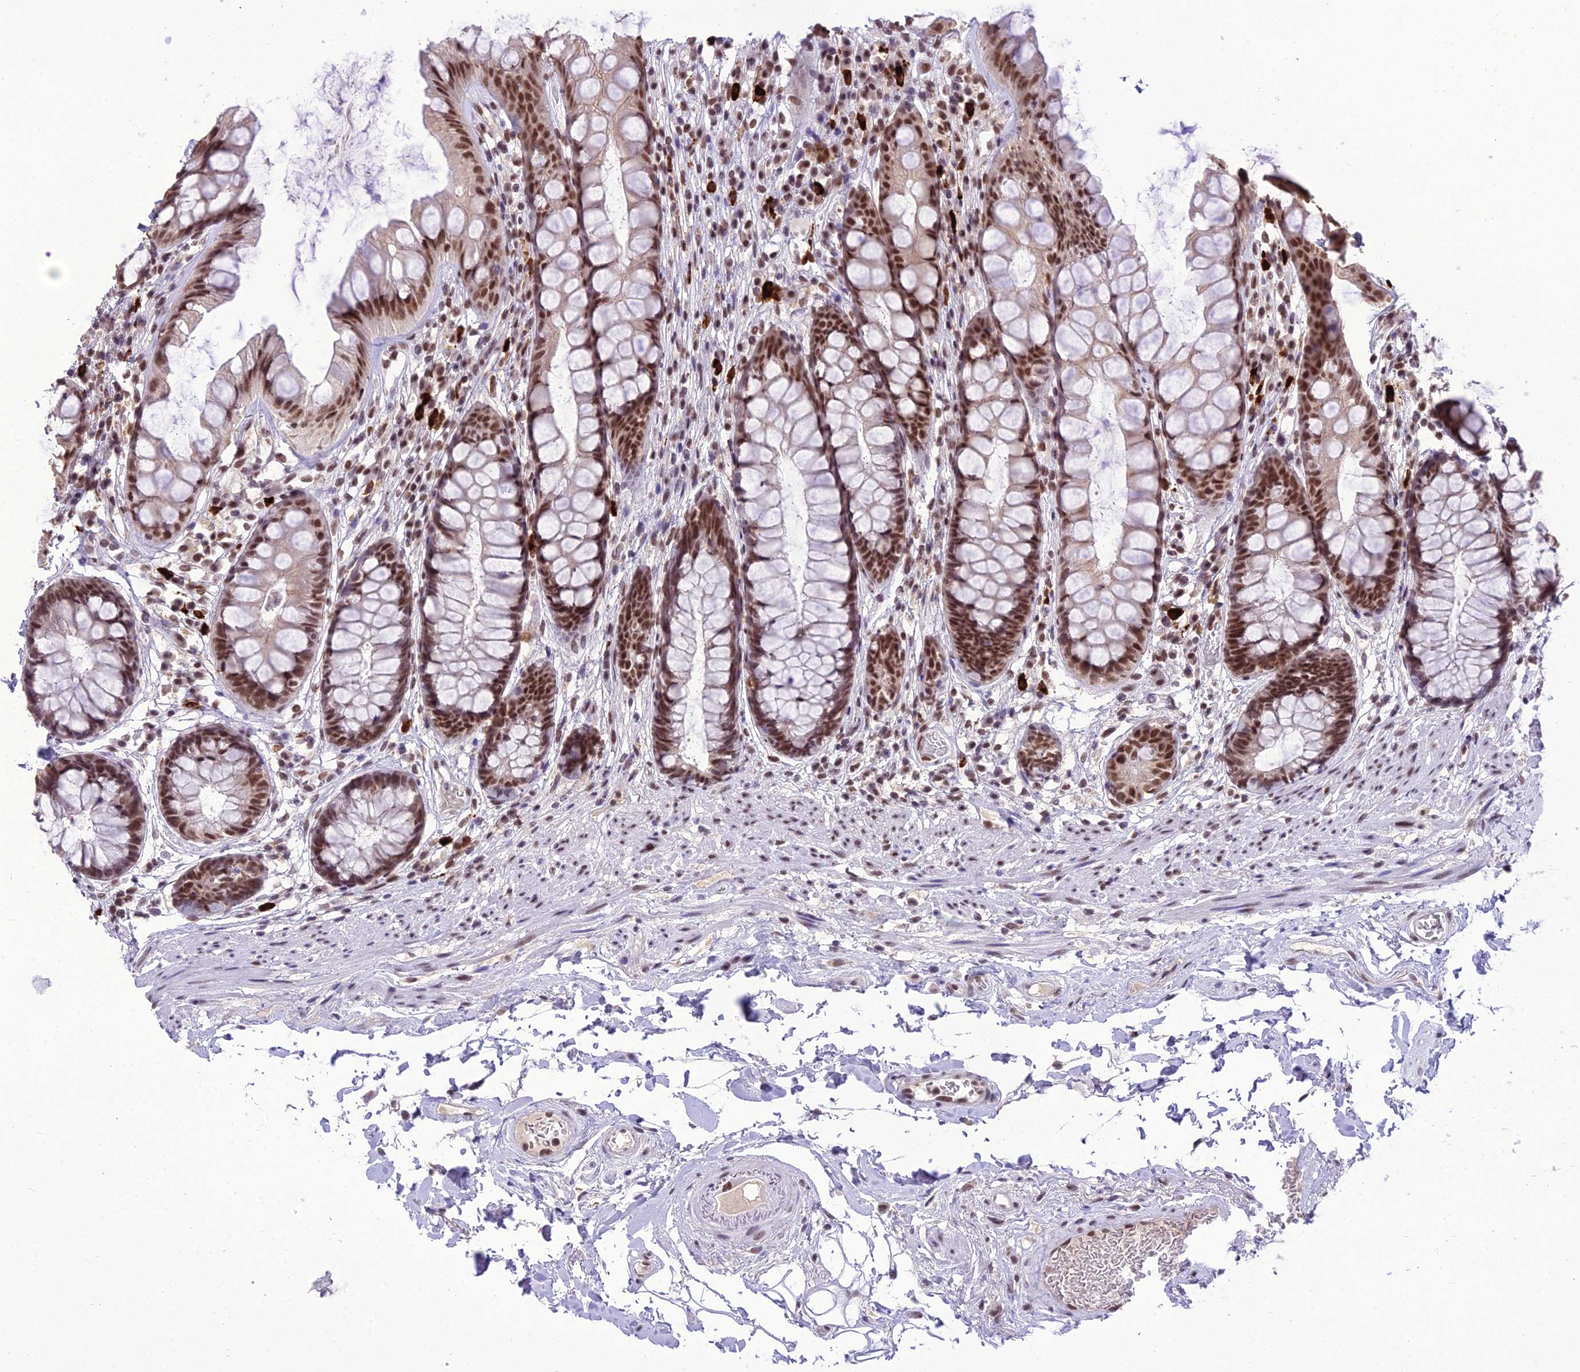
{"staining": {"intensity": "strong", "quantity": "25%-75%", "location": "nuclear"}, "tissue": "rectum", "cell_type": "Glandular cells", "image_type": "normal", "snomed": [{"axis": "morphology", "description": "Normal tissue, NOS"}, {"axis": "topography", "description": "Rectum"}], "caption": "Immunohistochemical staining of normal rectum demonstrates strong nuclear protein staining in approximately 25%-75% of glandular cells. The staining was performed using DAB, with brown indicating positive protein expression. Nuclei are stained blue with hematoxylin.", "gene": "SH3RF3", "patient": {"sex": "male", "age": 74}}